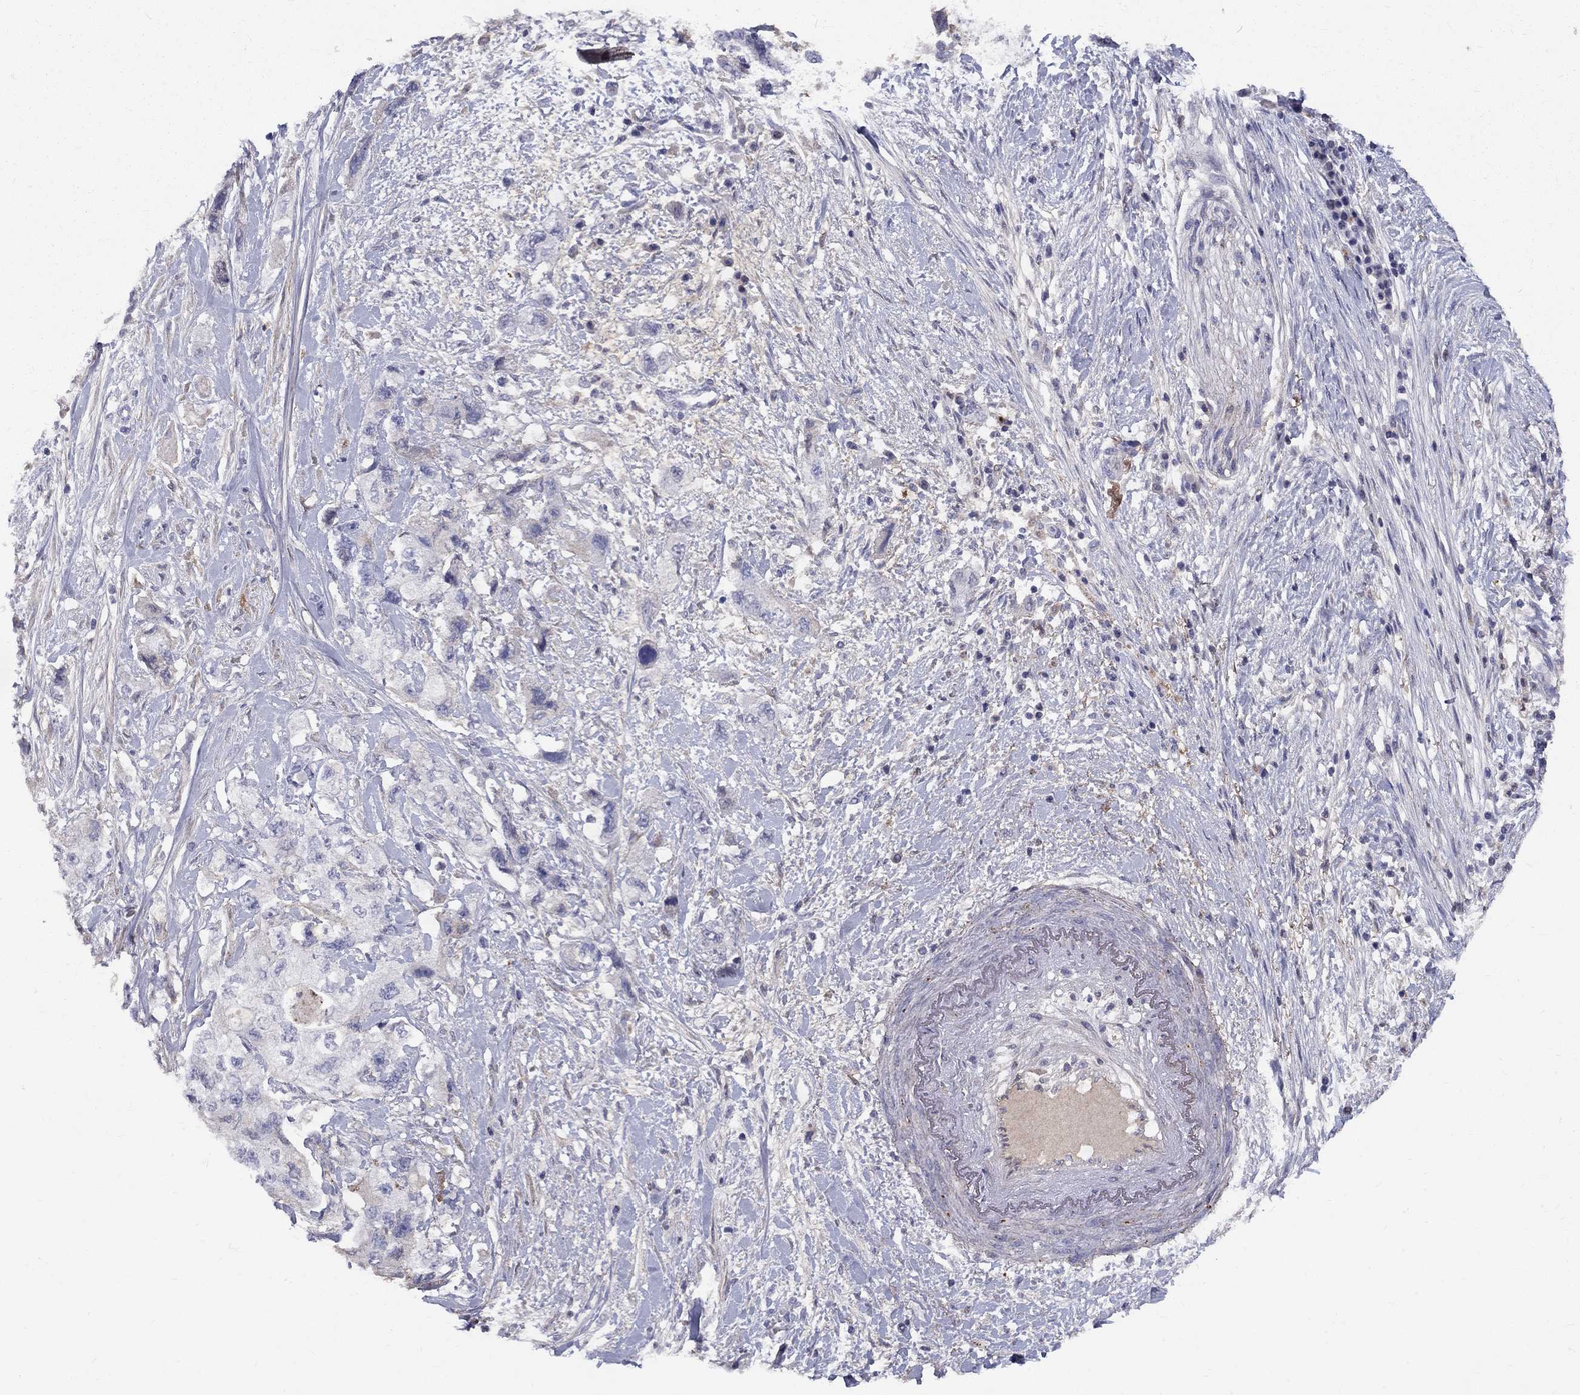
{"staining": {"intensity": "weak", "quantity": "<25%", "location": "cytoplasmic/membranous"}, "tissue": "pancreatic cancer", "cell_type": "Tumor cells", "image_type": "cancer", "snomed": [{"axis": "morphology", "description": "Adenocarcinoma, NOS"}, {"axis": "topography", "description": "Pancreas"}], "caption": "A micrograph of human pancreatic cancer is negative for staining in tumor cells.", "gene": "EPDR1", "patient": {"sex": "female", "age": 73}}